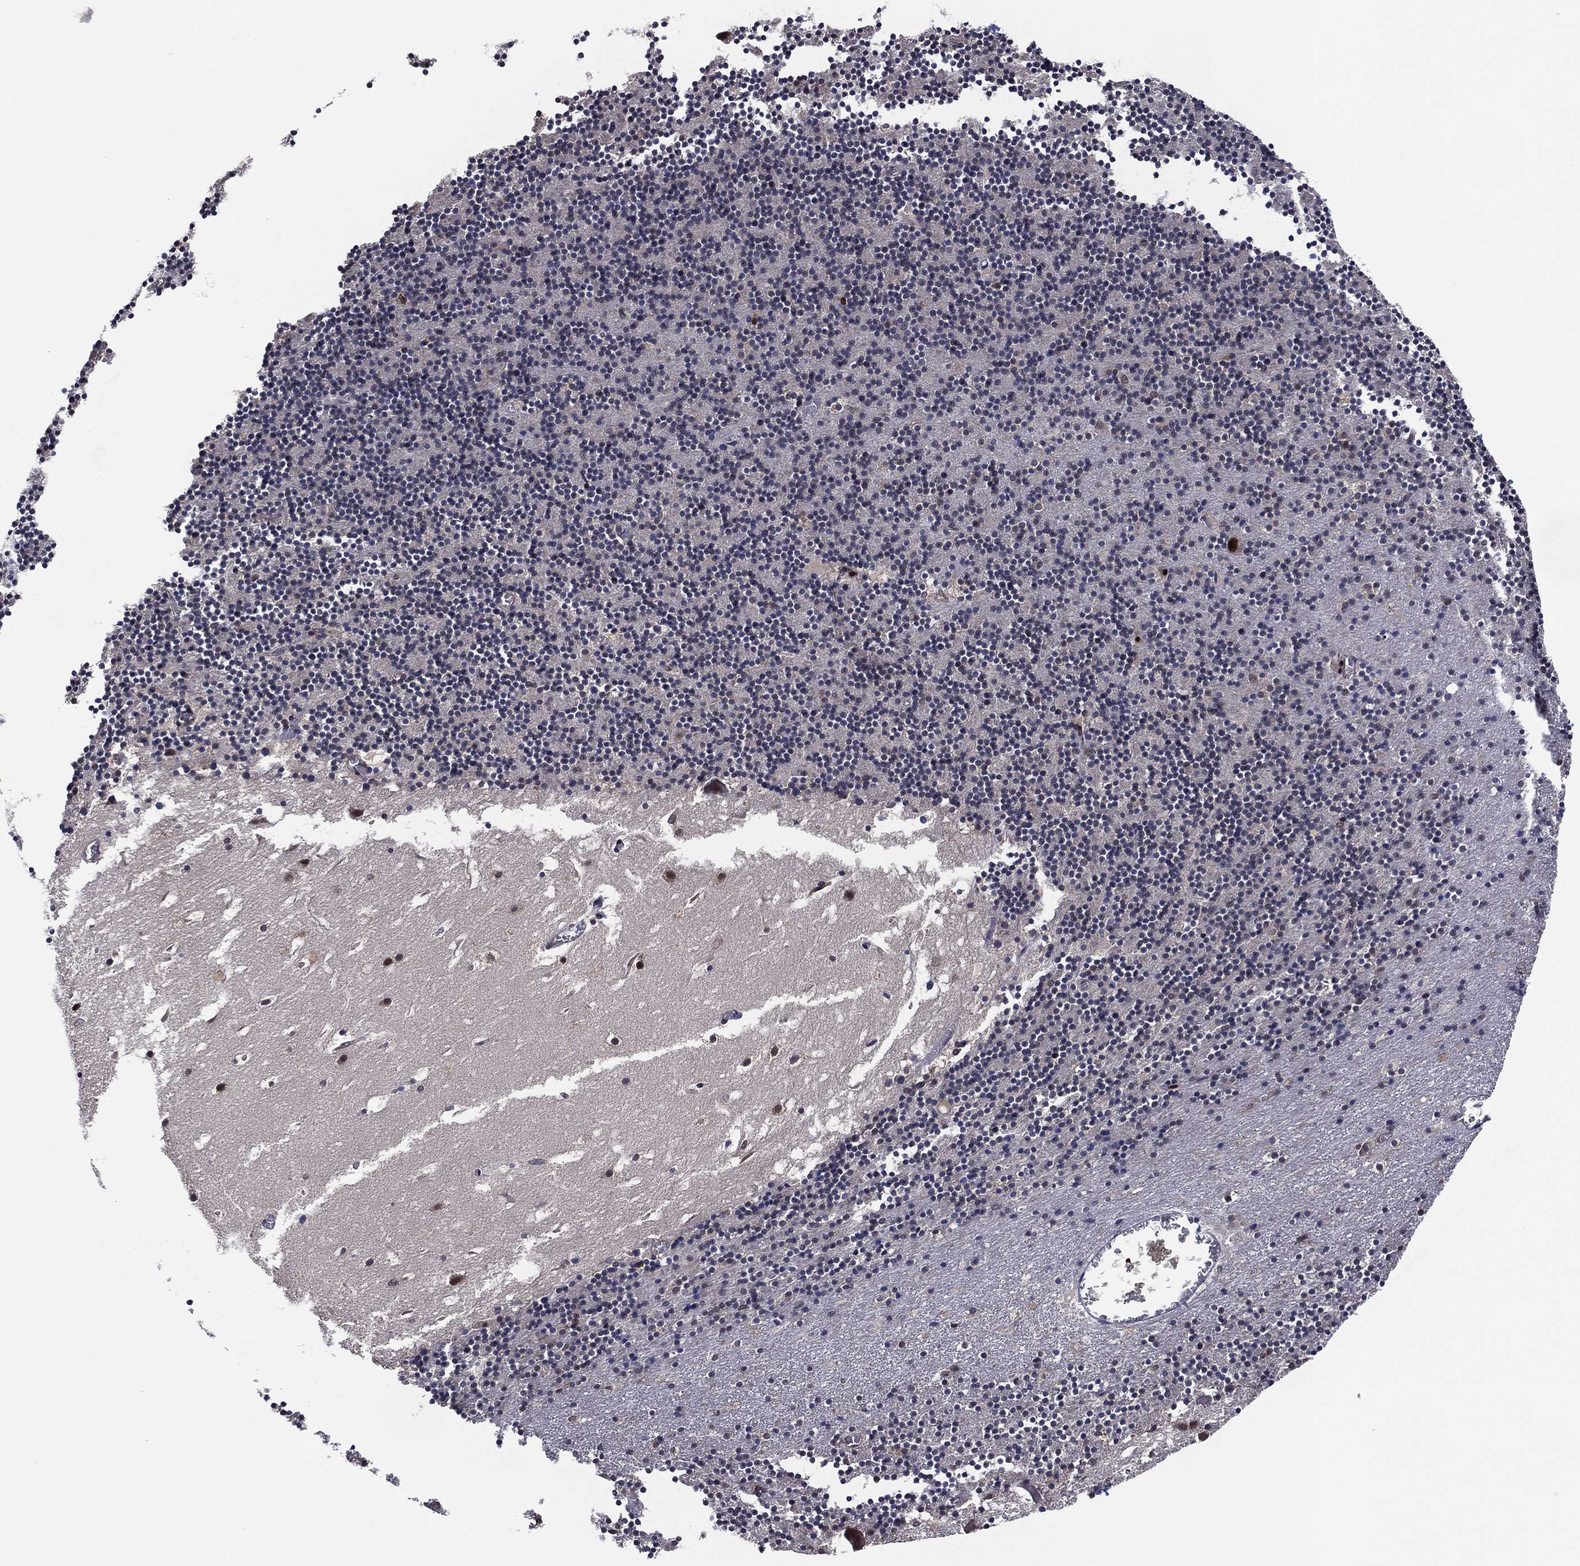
{"staining": {"intensity": "negative", "quantity": "none", "location": "none"}, "tissue": "cerebellum", "cell_type": "Cells in granular layer", "image_type": "normal", "snomed": [{"axis": "morphology", "description": "Normal tissue, NOS"}, {"axis": "topography", "description": "Cerebellum"}], "caption": "The photomicrograph demonstrates no significant positivity in cells in granular layer of cerebellum. (DAB immunohistochemistry (IHC), high magnification).", "gene": "PSMA1", "patient": {"sex": "male", "age": 37}}